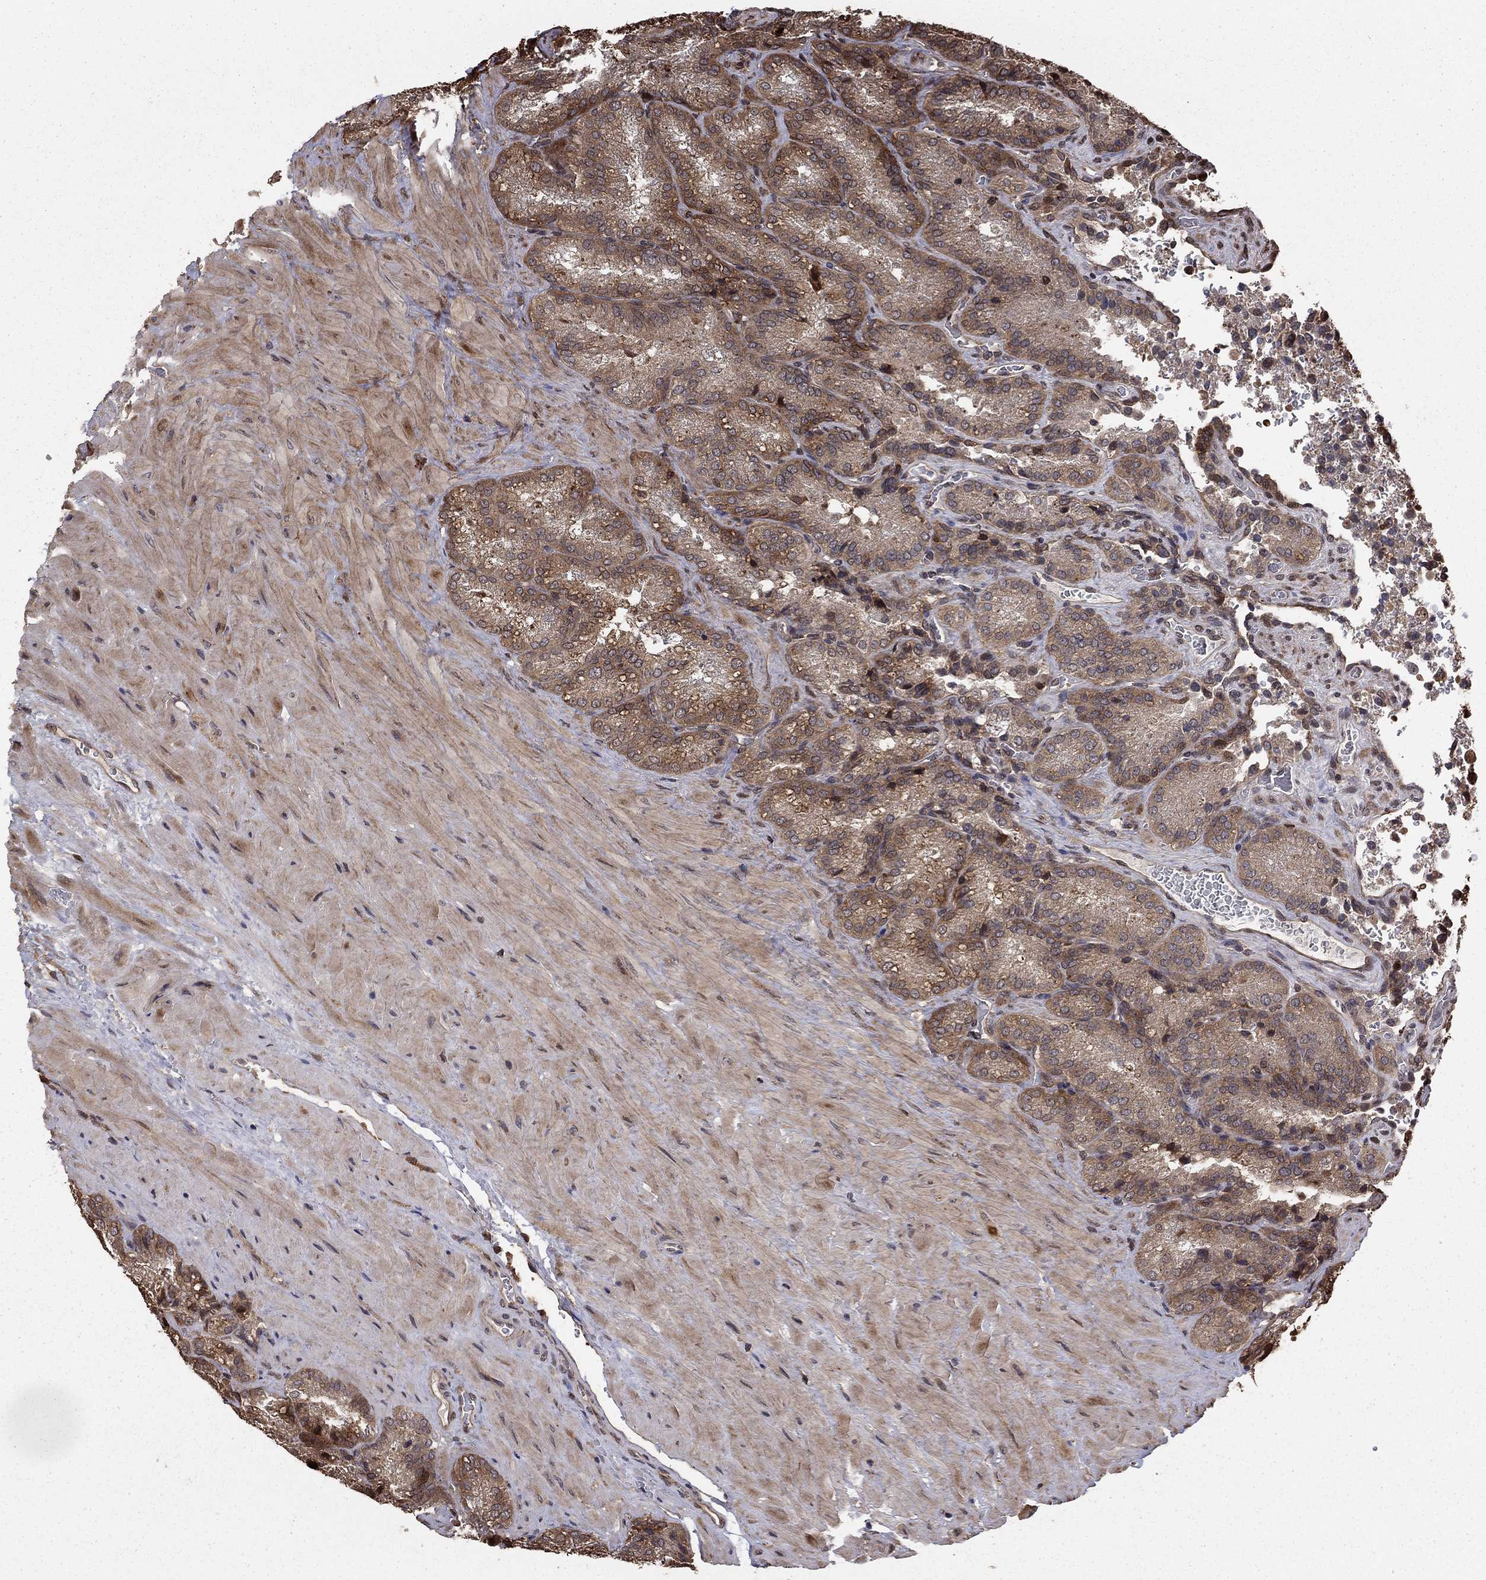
{"staining": {"intensity": "moderate", "quantity": ">75%", "location": "cytoplasmic/membranous"}, "tissue": "seminal vesicle", "cell_type": "Glandular cells", "image_type": "normal", "snomed": [{"axis": "morphology", "description": "Normal tissue, NOS"}, {"axis": "topography", "description": "Seminal veicle"}], "caption": "Immunohistochemistry (IHC) (DAB (3,3'-diaminobenzidine)) staining of unremarkable seminal vesicle reveals moderate cytoplasmic/membranous protein staining in about >75% of glandular cells.", "gene": "GYG1", "patient": {"sex": "male", "age": 37}}